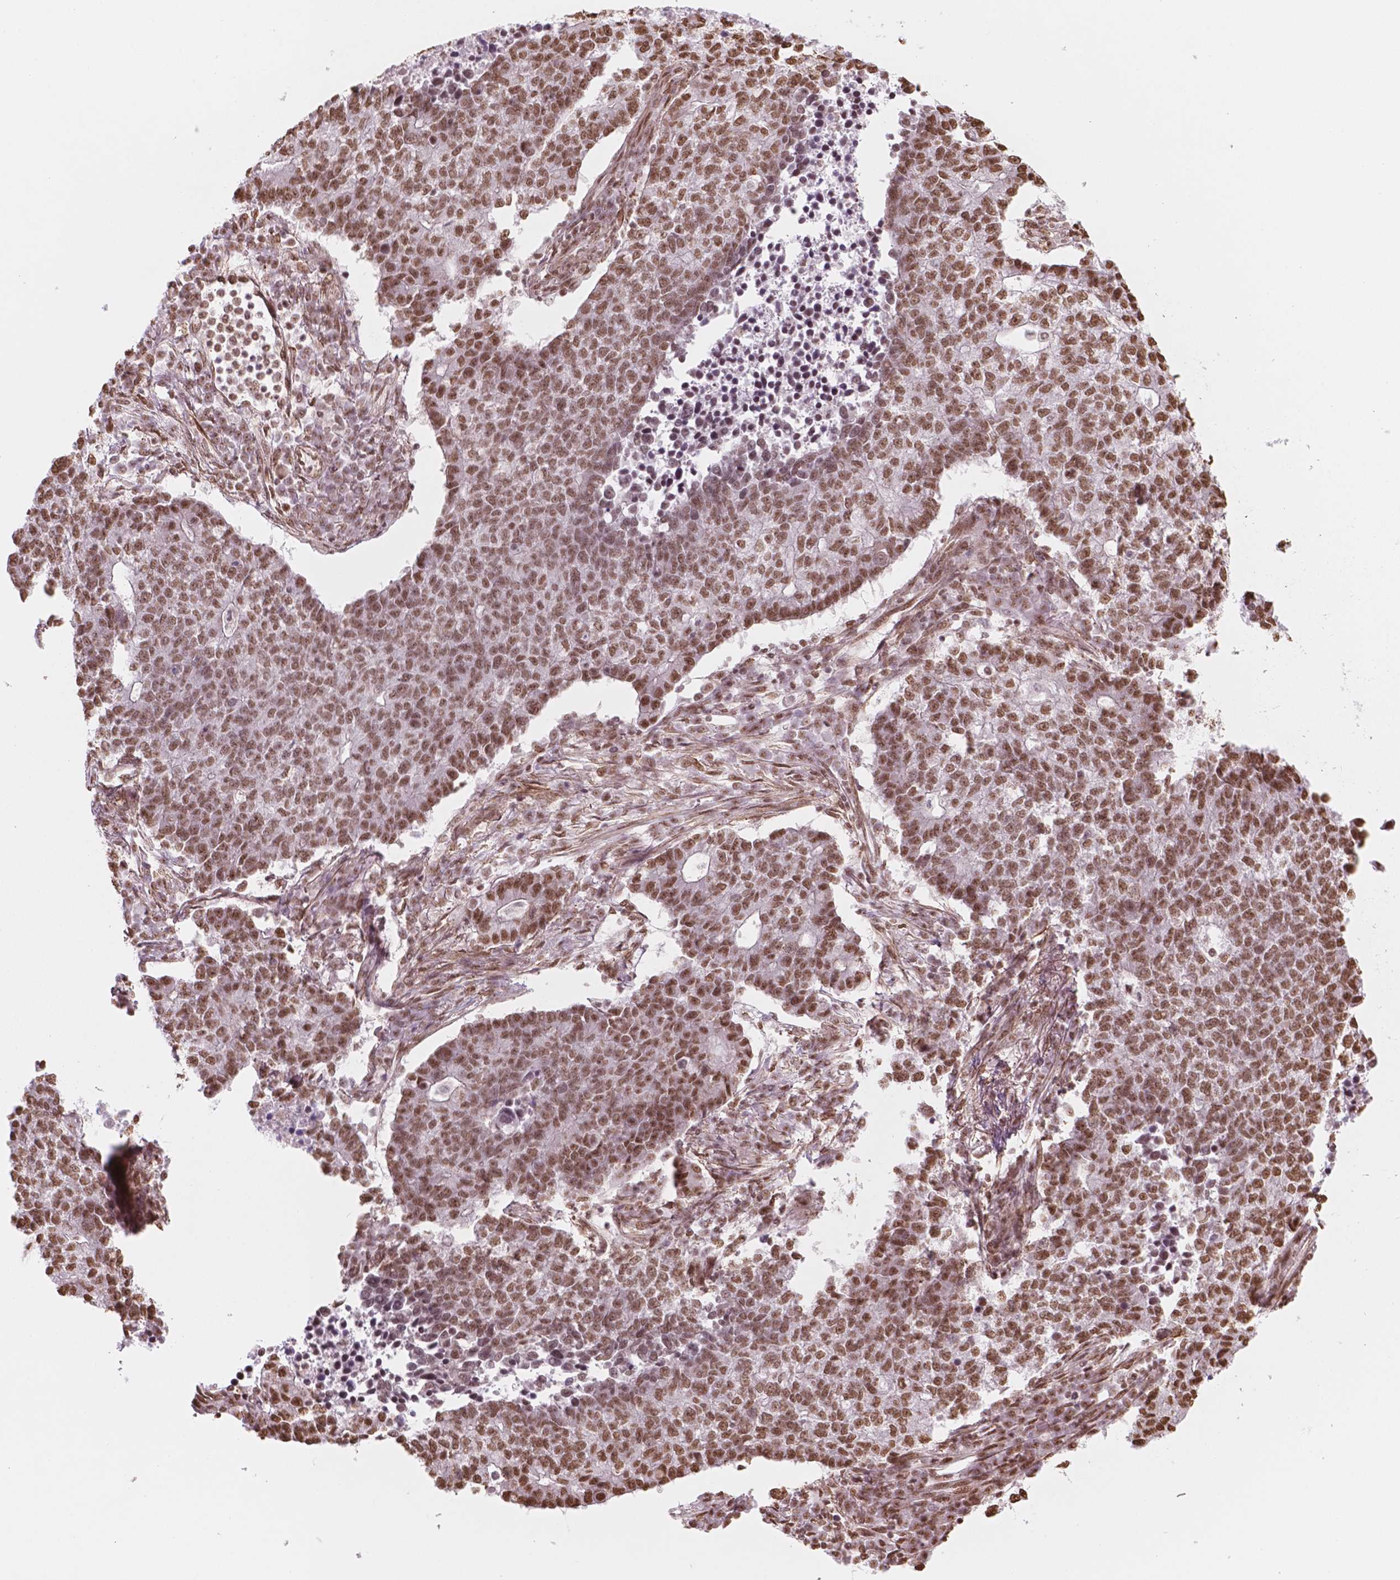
{"staining": {"intensity": "moderate", "quantity": ">75%", "location": "nuclear"}, "tissue": "lung cancer", "cell_type": "Tumor cells", "image_type": "cancer", "snomed": [{"axis": "morphology", "description": "Adenocarcinoma, NOS"}, {"axis": "topography", "description": "Lung"}], "caption": "Adenocarcinoma (lung) tissue displays moderate nuclear staining in about >75% of tumor cells", "gene": "GTF3C5", "patient": {"sex": "male", "age": 57}}